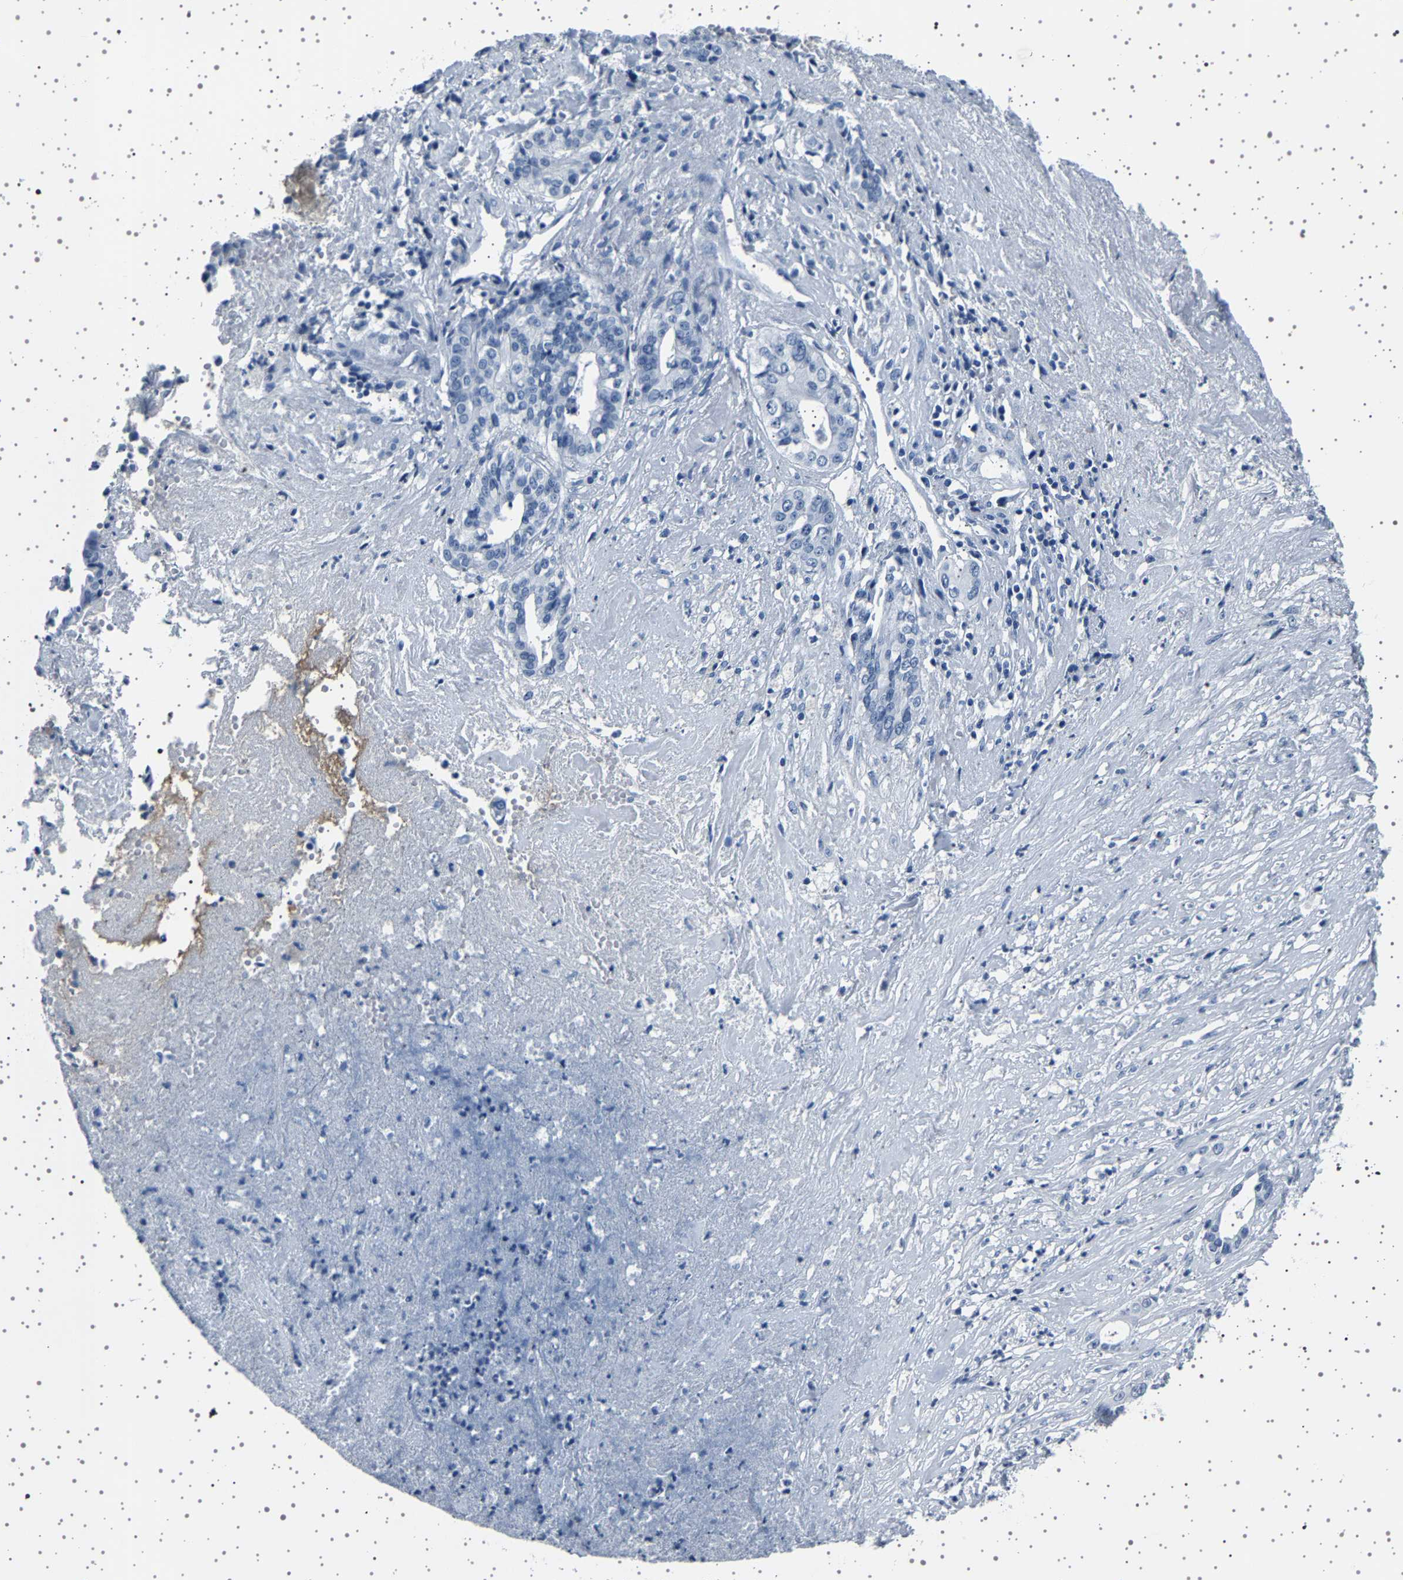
{"staining": {"intensity": "negative", "quantity": "none", "location": "none"}, "tissue": "liver cancer", "cell_type": "Tumor cells", "image_type": "cancer", "snomed": [{"axis": "morphology", "description": "Cholangiocarcinoma"}, {"axis": "topography", "description": "Liver"}], "caption": "This is a image of immunohistochemistry (IHC) staining of cholangiocarcinoma (liver), which shows no expression in tumor cells. (DAB (3,3'-diaminobenzidine) immunohistochemistry (IHC), high magnification).", "gene": "TFF3", "patient": {"sex": "female", "age": 61}}